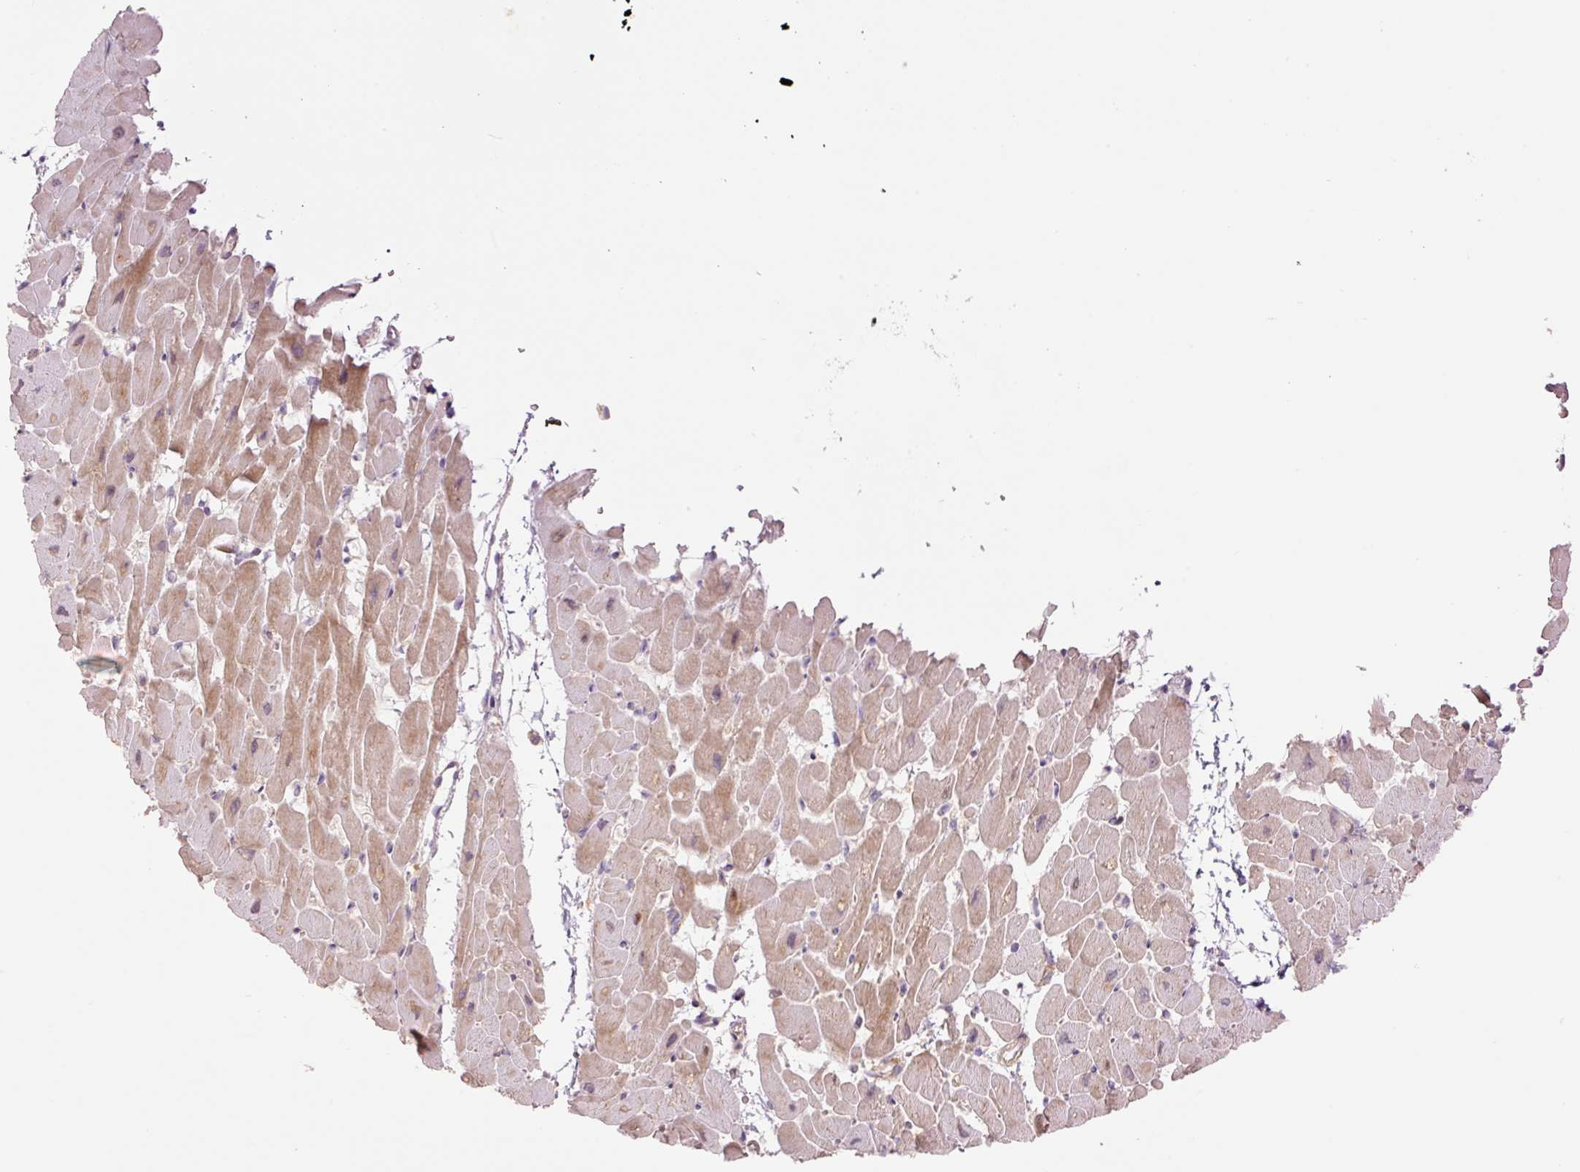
{"staining": {"intensity": "moderate", "quantity": "25%-75%", "location": "cytoplasmic/membranous"}, "tissue": "heart muscle", "cell_type": "Cardiomyocytes", "image_type": "normal", "snomed": [{"axis": "morphology", "description": "Normal tissue, NOS"}, {"axis": "topography", "description": "Heart"}], "caption": "Immunohistochemistry of benign heart muscle demonstrates medium levels of moderate cytoplasmic/membranous expression in approximately 25%-75% of cardiomyocytes. (Brightfield microscopy of DAB IHC at high magnification).", "gene": "SLC29A3", "patient": {"sex": "male", "age": 37}}